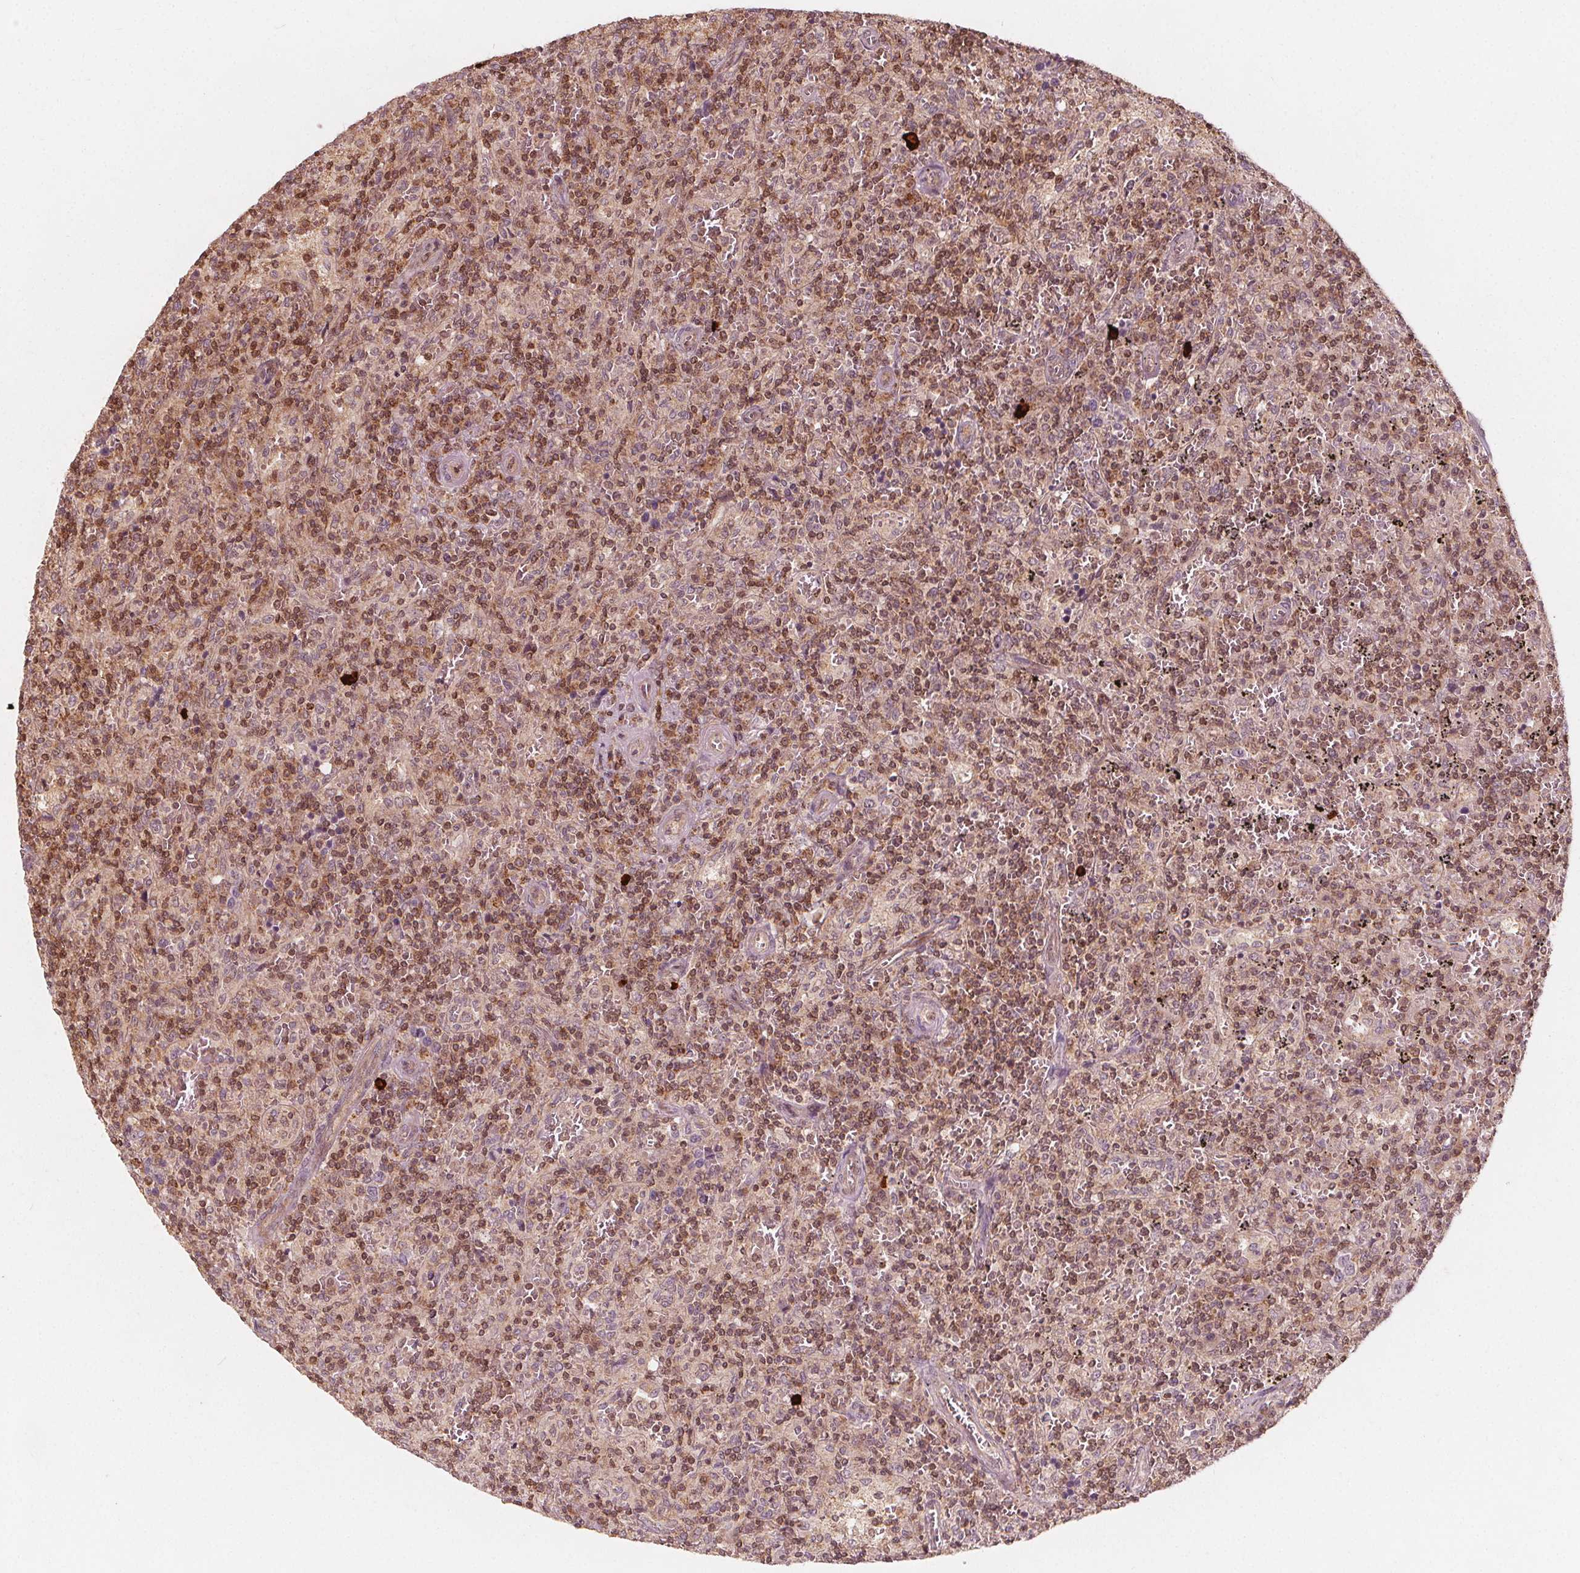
{"staining": {"intensity": "moderate", "quantity": "25%-75%", "location": "cytoplasmic/membranous"}, "tissue": "lymphoma", "cell_type": "Tumor cells", "image_type": "cancer", "snomed": [{"axis": "morphology", "description": "Malignant lymphoma, non-Hodgkin's type, Low grade"}, {"axis": "topography", "description": "Spleen"}], "caption": "IHC staining of low-grade malignant lymphoma, non-Hodgkin's type, which exhibits medium levels of moderate cytoplasmic/membranous positivity in about 25%-75% of tumor cells indicating moderate cytoplasmic/membranous protein positivity. The staining was performed using DAB (brown) for protein detection and nuclei were counterstained in hematoxylin (blue).", "gene": "AIP", "patient": {"sex": "male", "age": 62}}